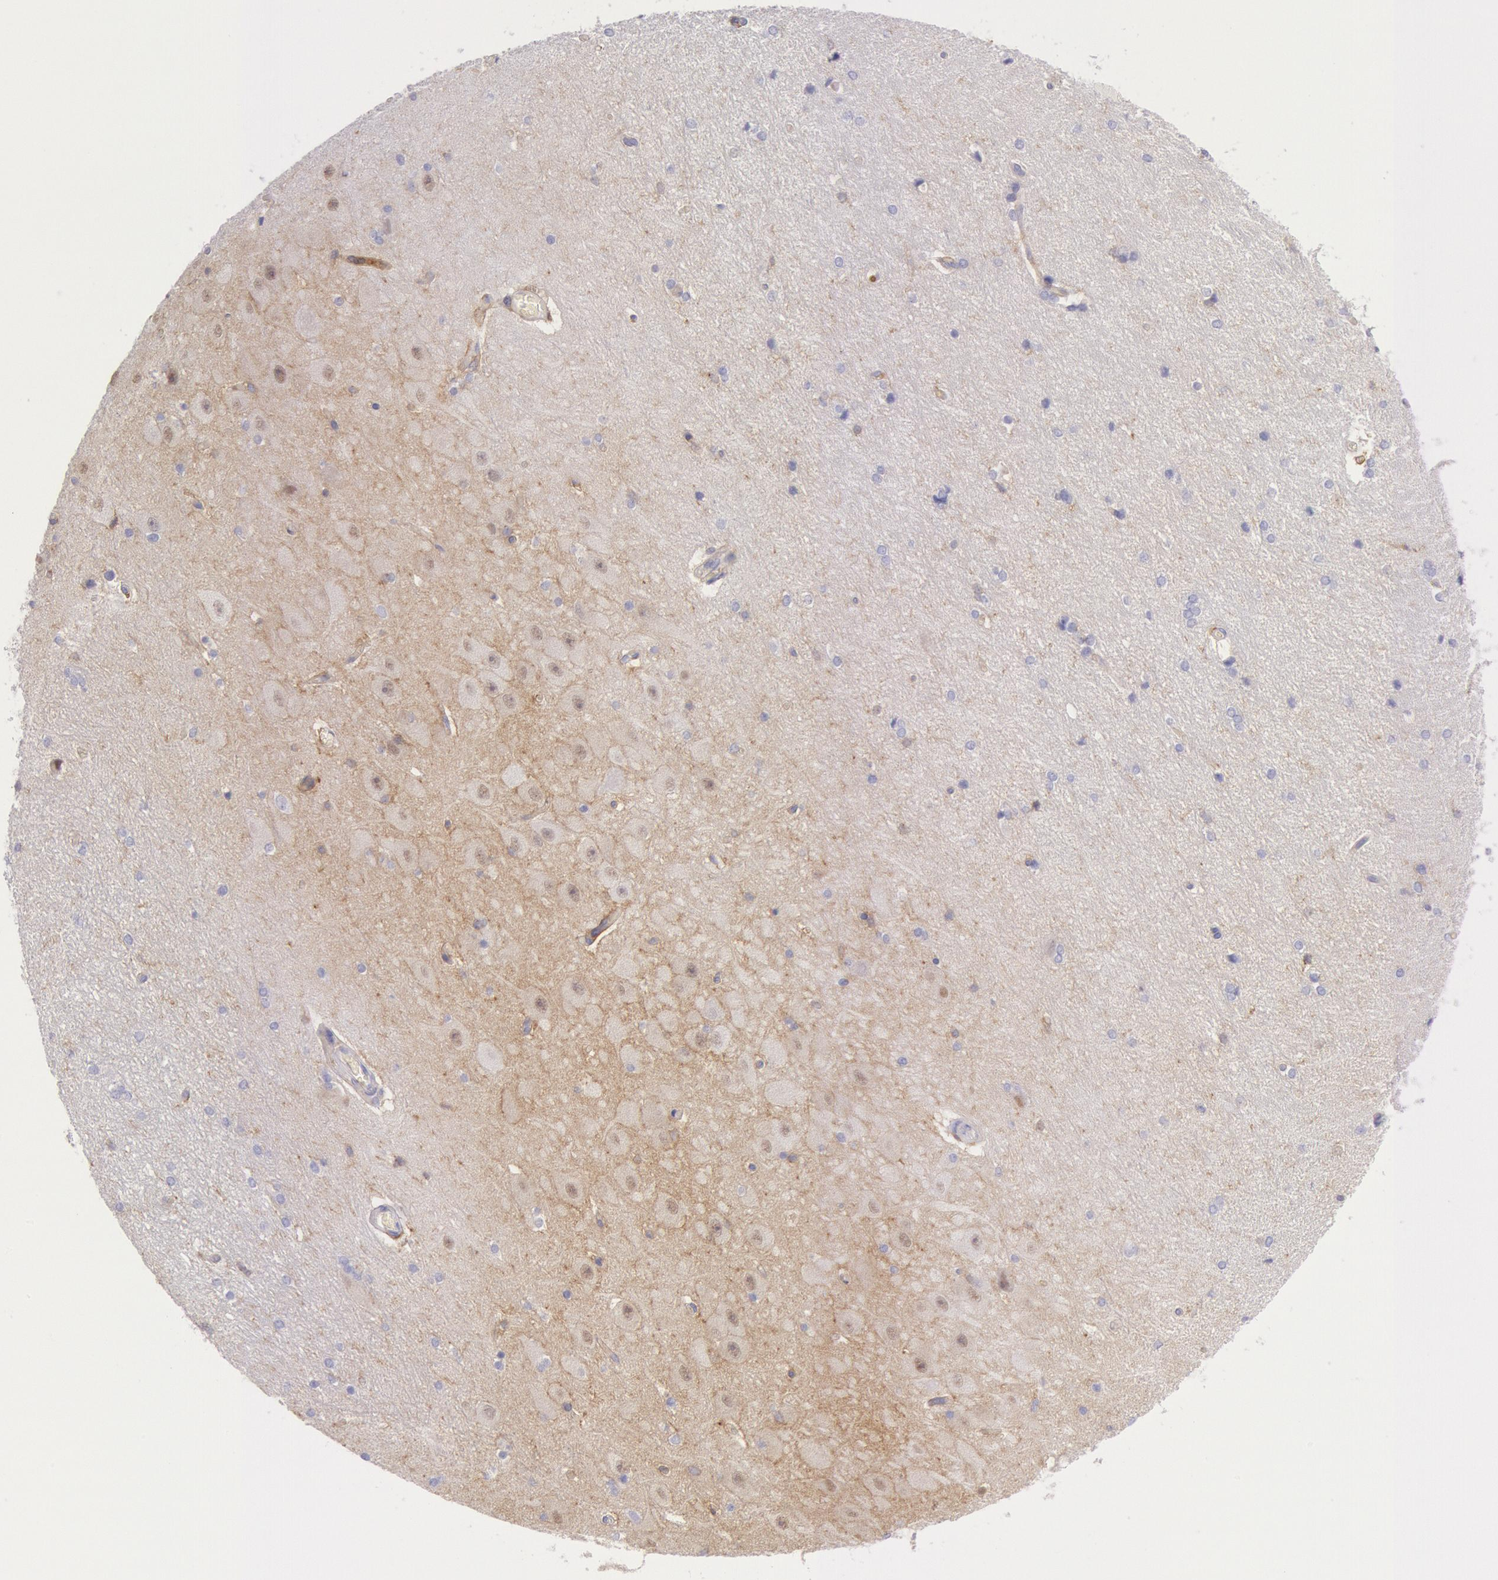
{"staining": {"intensity": "moderate", "quantity": "<25%", "location": "cytoplasmic/membranous,nuclear"}, "tissue": "hippocampus", "cell_type": "Glial cells", "image_type": "normal", "snomed": [{"axis": "morphology", "description": "Normal tissue, NOS"}, {"axis": "topography", "description": "Hippocampus"}], "caption": "Immunohistochemical staining of benign human hippocampus reveals <25% levels of moderate cytoplasmic/membranous,nuclear protein positivity in about <25% of glial cells.", "gene": "LYN", "patient": {"sex": "female", "age": 19}}